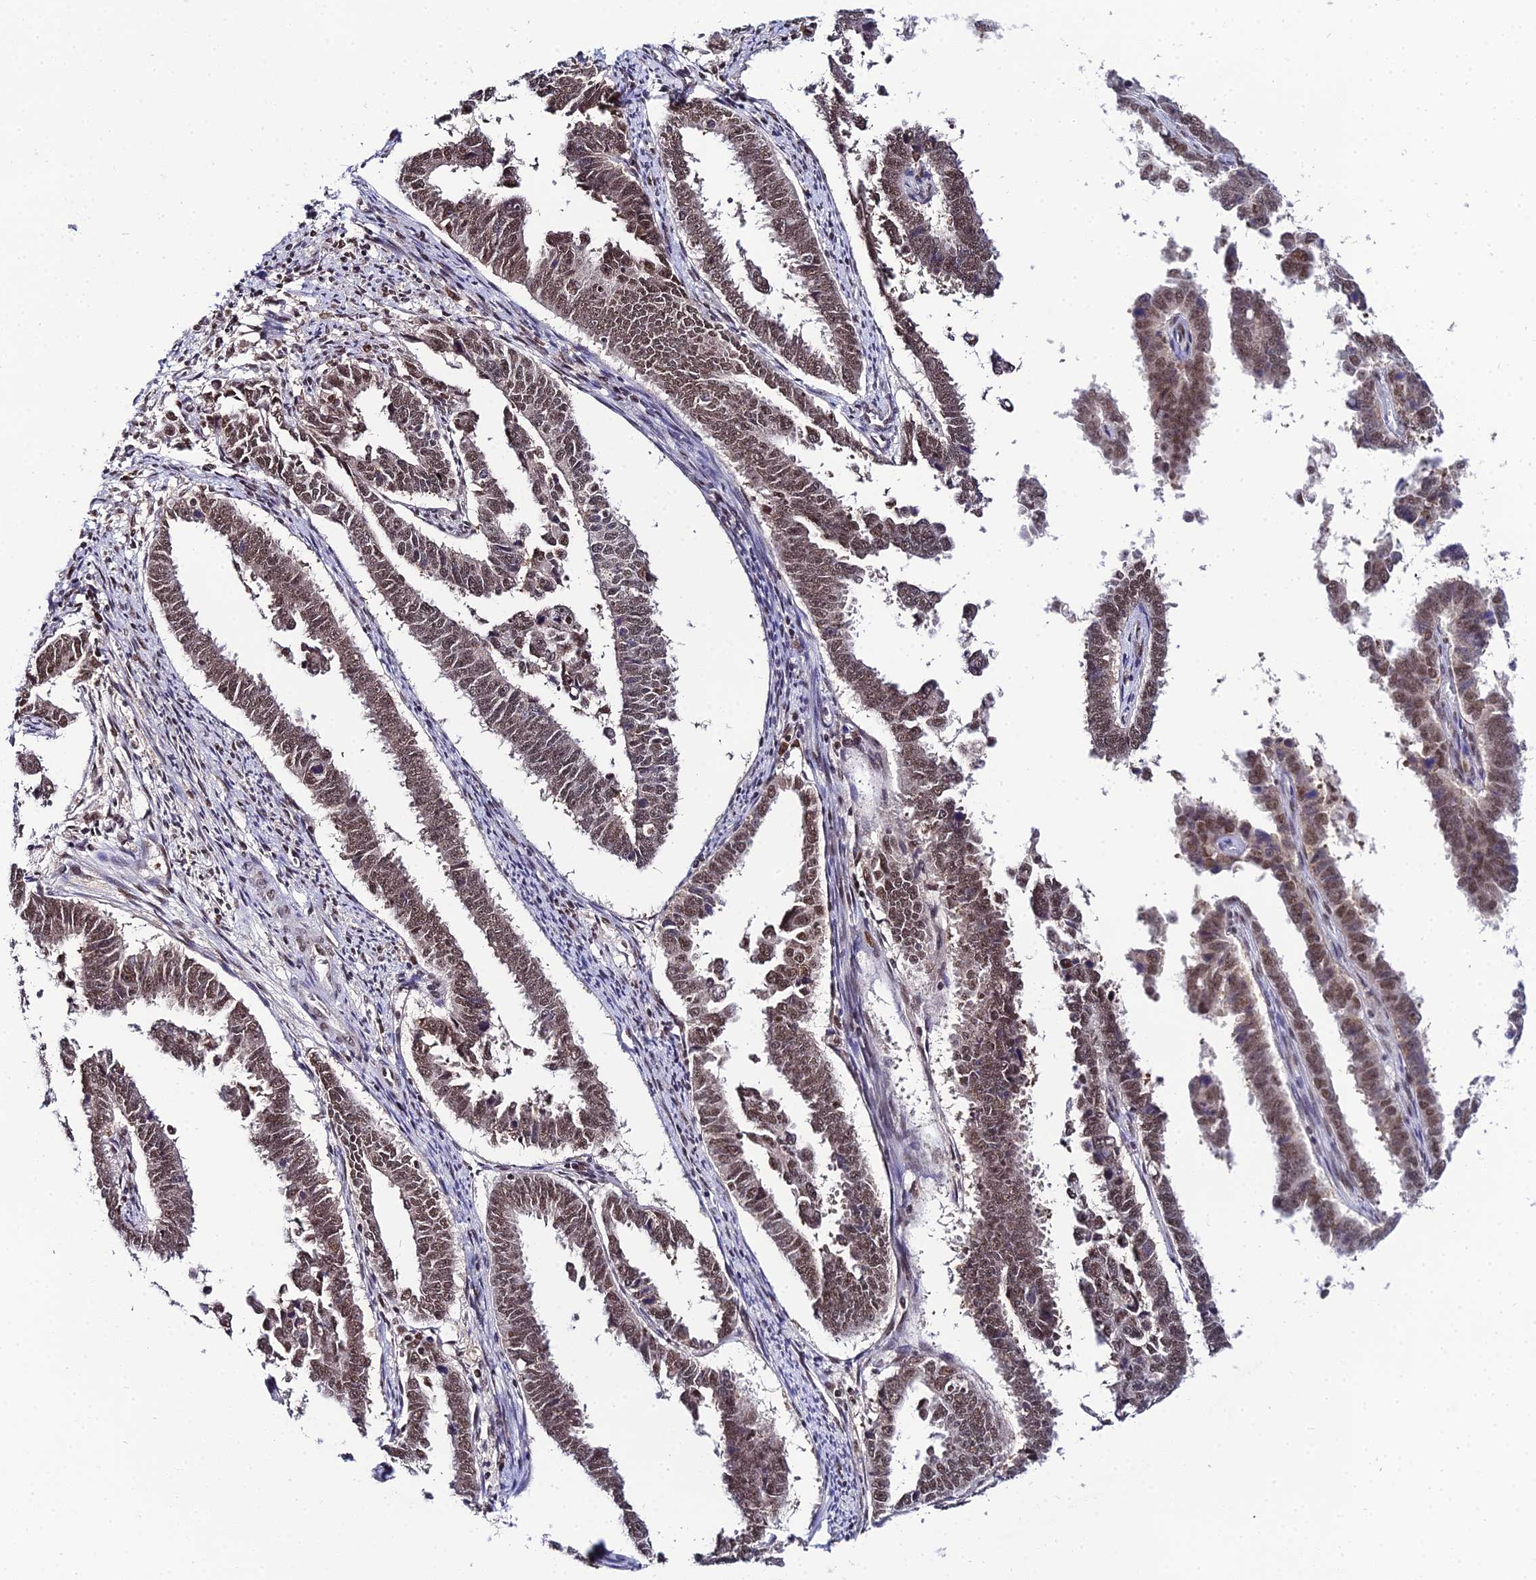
{"staining": {"intensity": "strong", "quantity": ">75%", "location": "nuclear"}, "tissue": "endometrial cancer", "cell_type": "Tumor cells", "image_type": "cancer", "snomed": [{"axis": "morphology", "description": "Adenocarcinoma, NOS"}, {"axis": "topography", "description": "Endometrium"}], "caption": "Brown immunohistochemical staining in endometrial cancer reveals strong nuclear staining in about >75% of tumor cells.", "gene": "EXOSC3", "patient": {"sex": "female", "age": 75}}